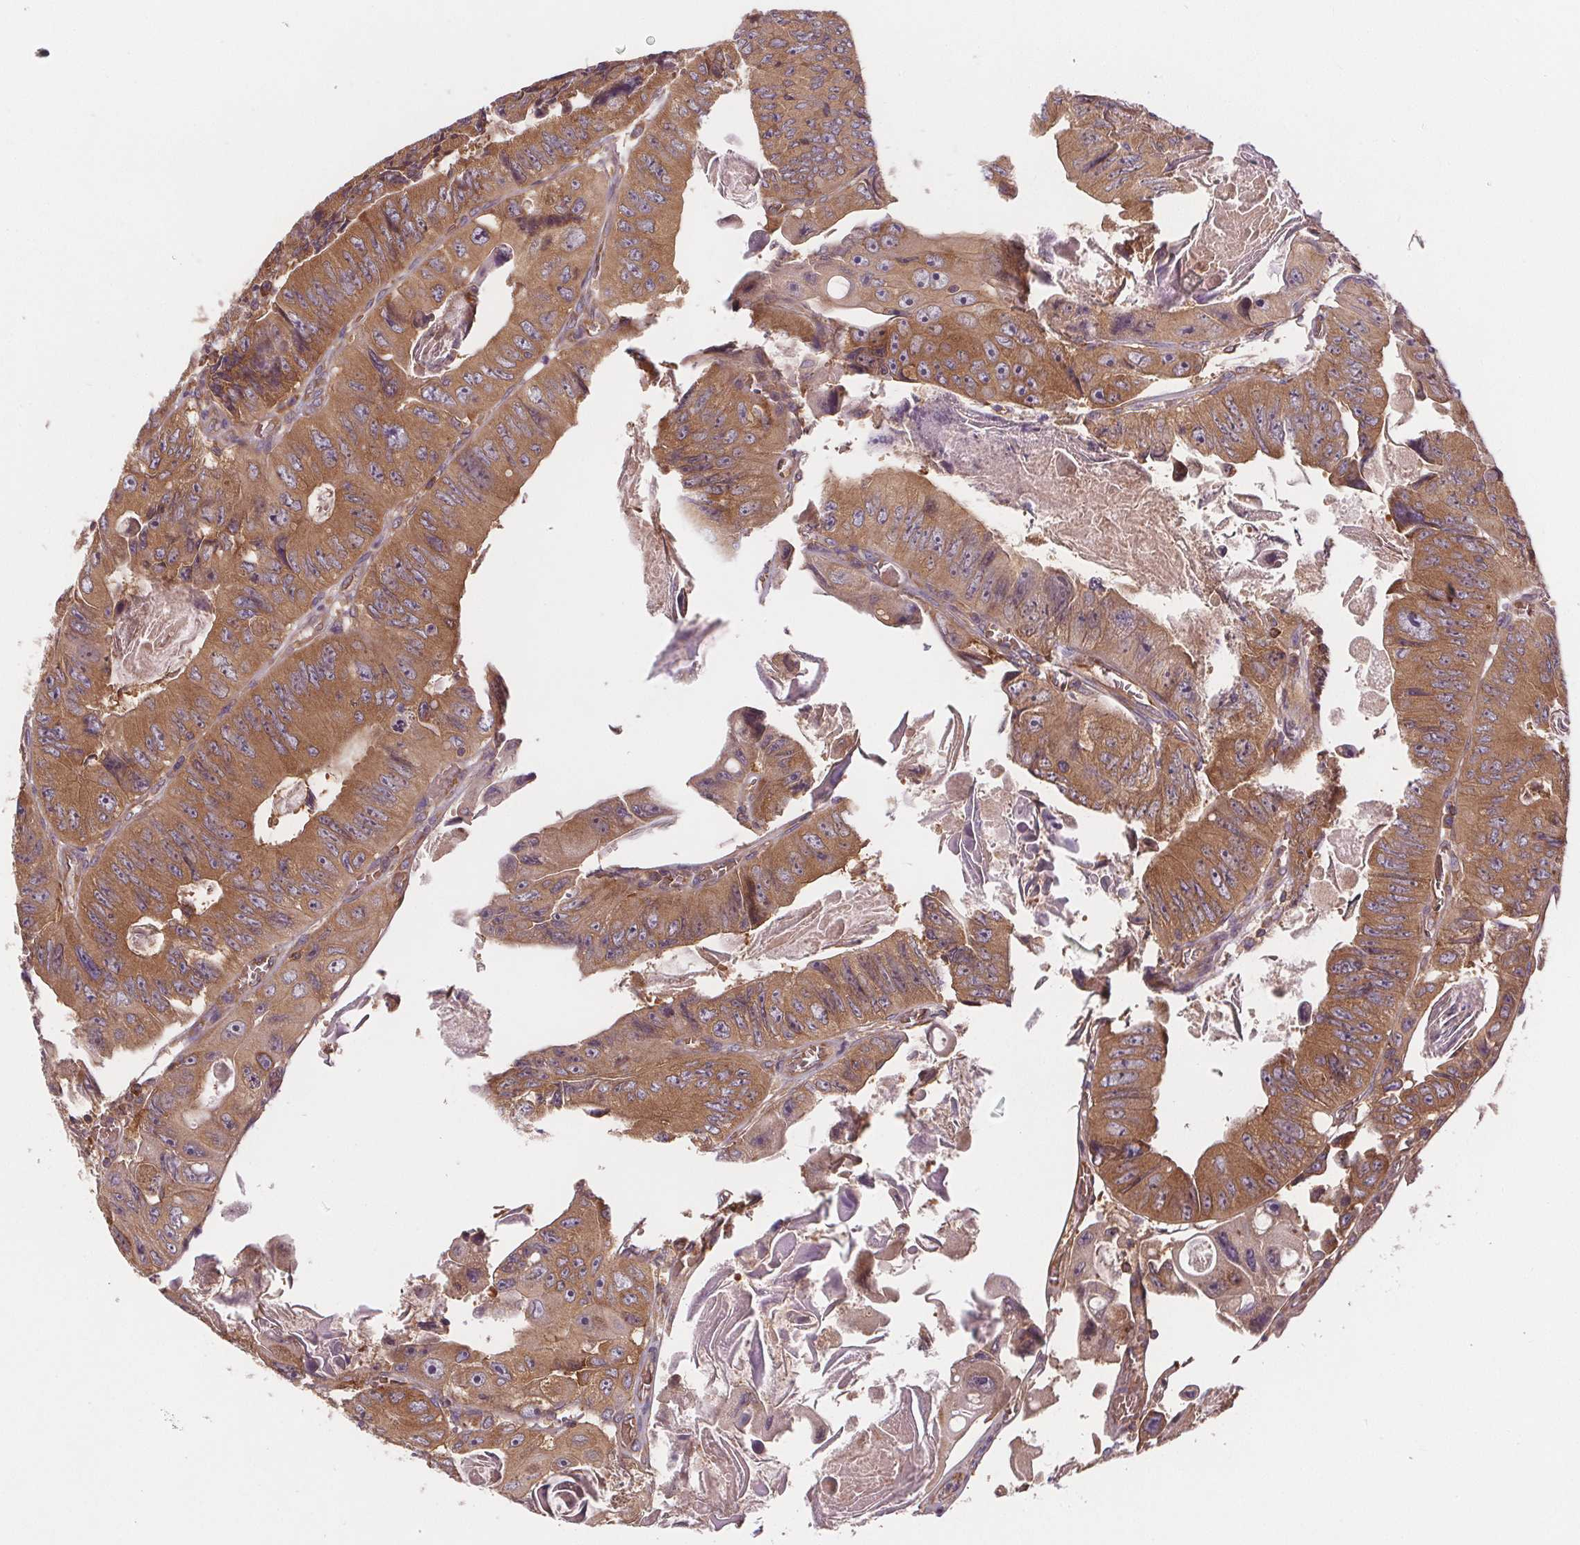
{"staining": {"intensity": "moderate", "quantity": ">75%", "location": "cytoplasmic/membranous"}, "tissue": "colorectal cancer", "cell_type": "Tumor cells", "image_type": "cancer", "snomed": [{"axis": "morphology", "description": "Adenocarcinoma, NOS"}, {"axis": "topography", "description": "Colon"}], "caption": "A brown stain labels moderate cytoplasmic/membranous staining of a protein in adenocarcinoma (colorectal) tumor cells. Immunohistochemistry stains the protein in brown and the nuclei are stained blue.", "gene": "EIF3D", "patient": {"sex": "female", "age": 84}}